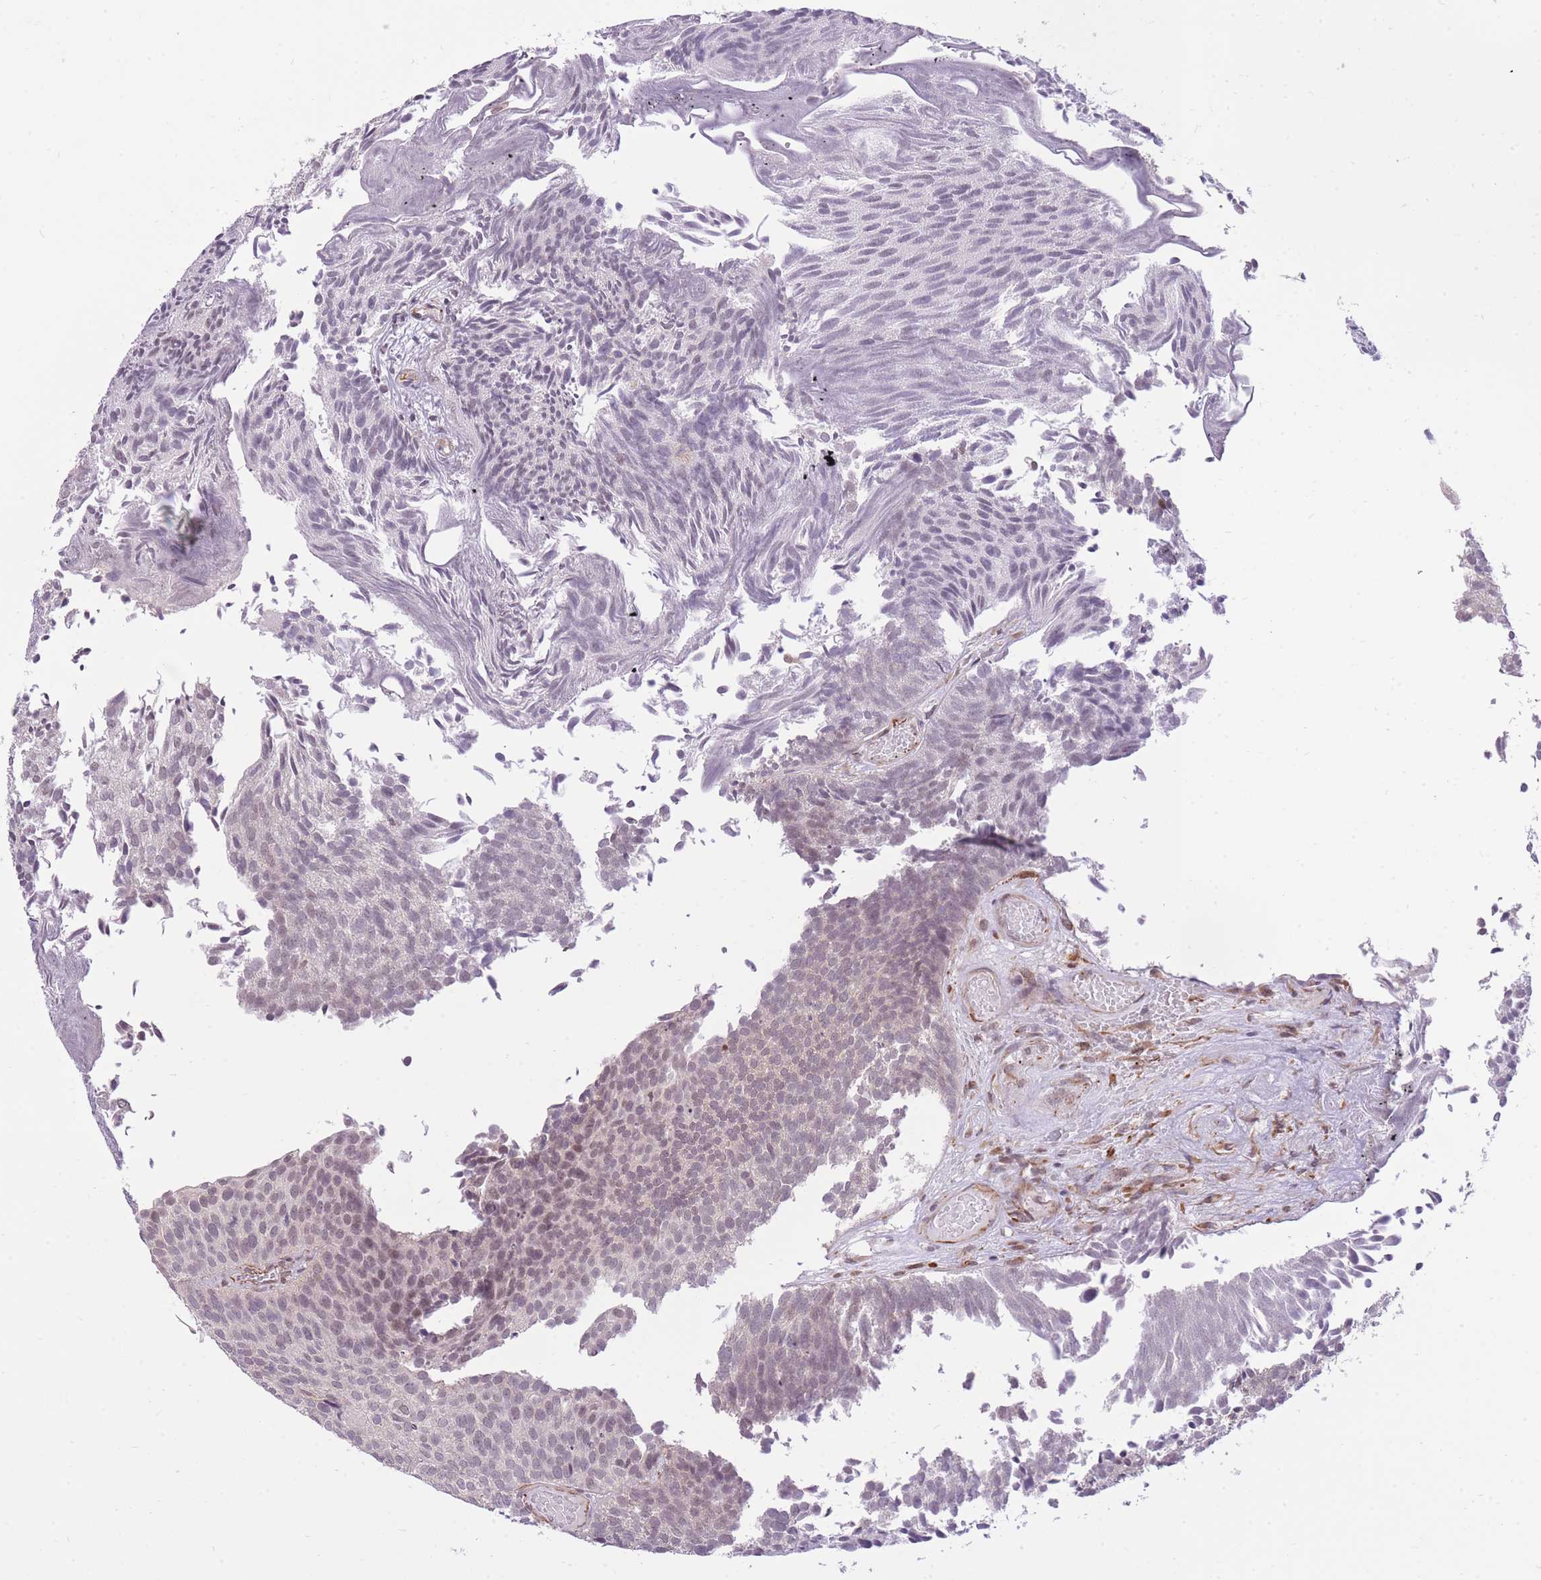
{"staining": {"intensity": "negative", "quantity": "none", "location": "none"}, "tissue": "urothelial cancer", "cell_type": "Tumor cells", "image_type": "cancer", "snomed": [{"axis": "morphology", "description": "Urothelial carcinoma, Low grade"}, {"axis": "topography", "description": "Urinary bladder"}], "caption": "Immunohistochemistry image of neoplastic tissue: human low-grade urothelial carcinoma stained with DAB shows no significant protein positivity in tumor cells. Nuclei are stained in blue.", "gene": "ELL", "patient": {"sex": "male", "age": 84}}